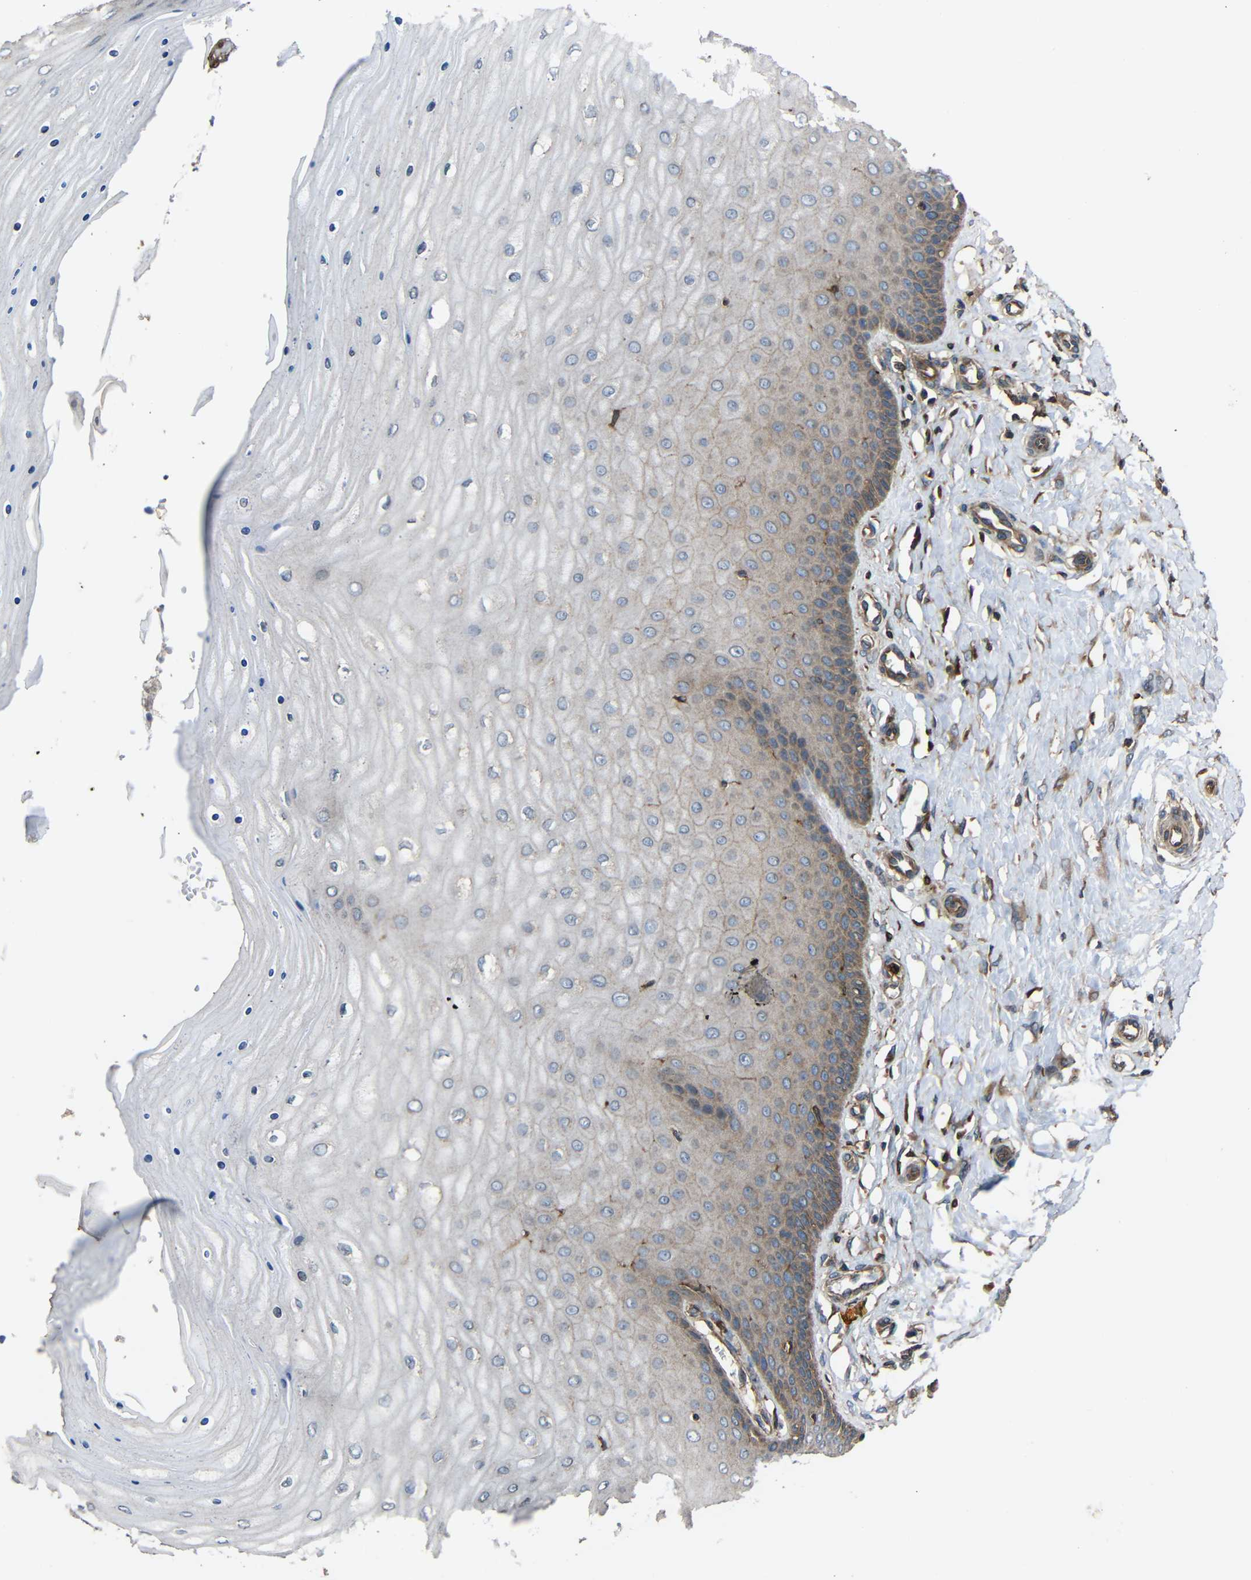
{"staining": {"intensity": "weak", "quantity": "<25%", "location": "cytoplasmic/membranous"}, "tissue": "cervix", "cell_type": "Glandular cells", "image_type": "normal", "snomed": [{"axis": "morphology", "description": "Normal tissue, NOS"}, {"axis": "topography", "description": "Cervix"}], "caption": "The immunohistochemistry (IHC) micrograph has no significant expression in glandular cells of cervix.", "gene": "TREM2", "patient": {"sex": "female", "age": 55}}